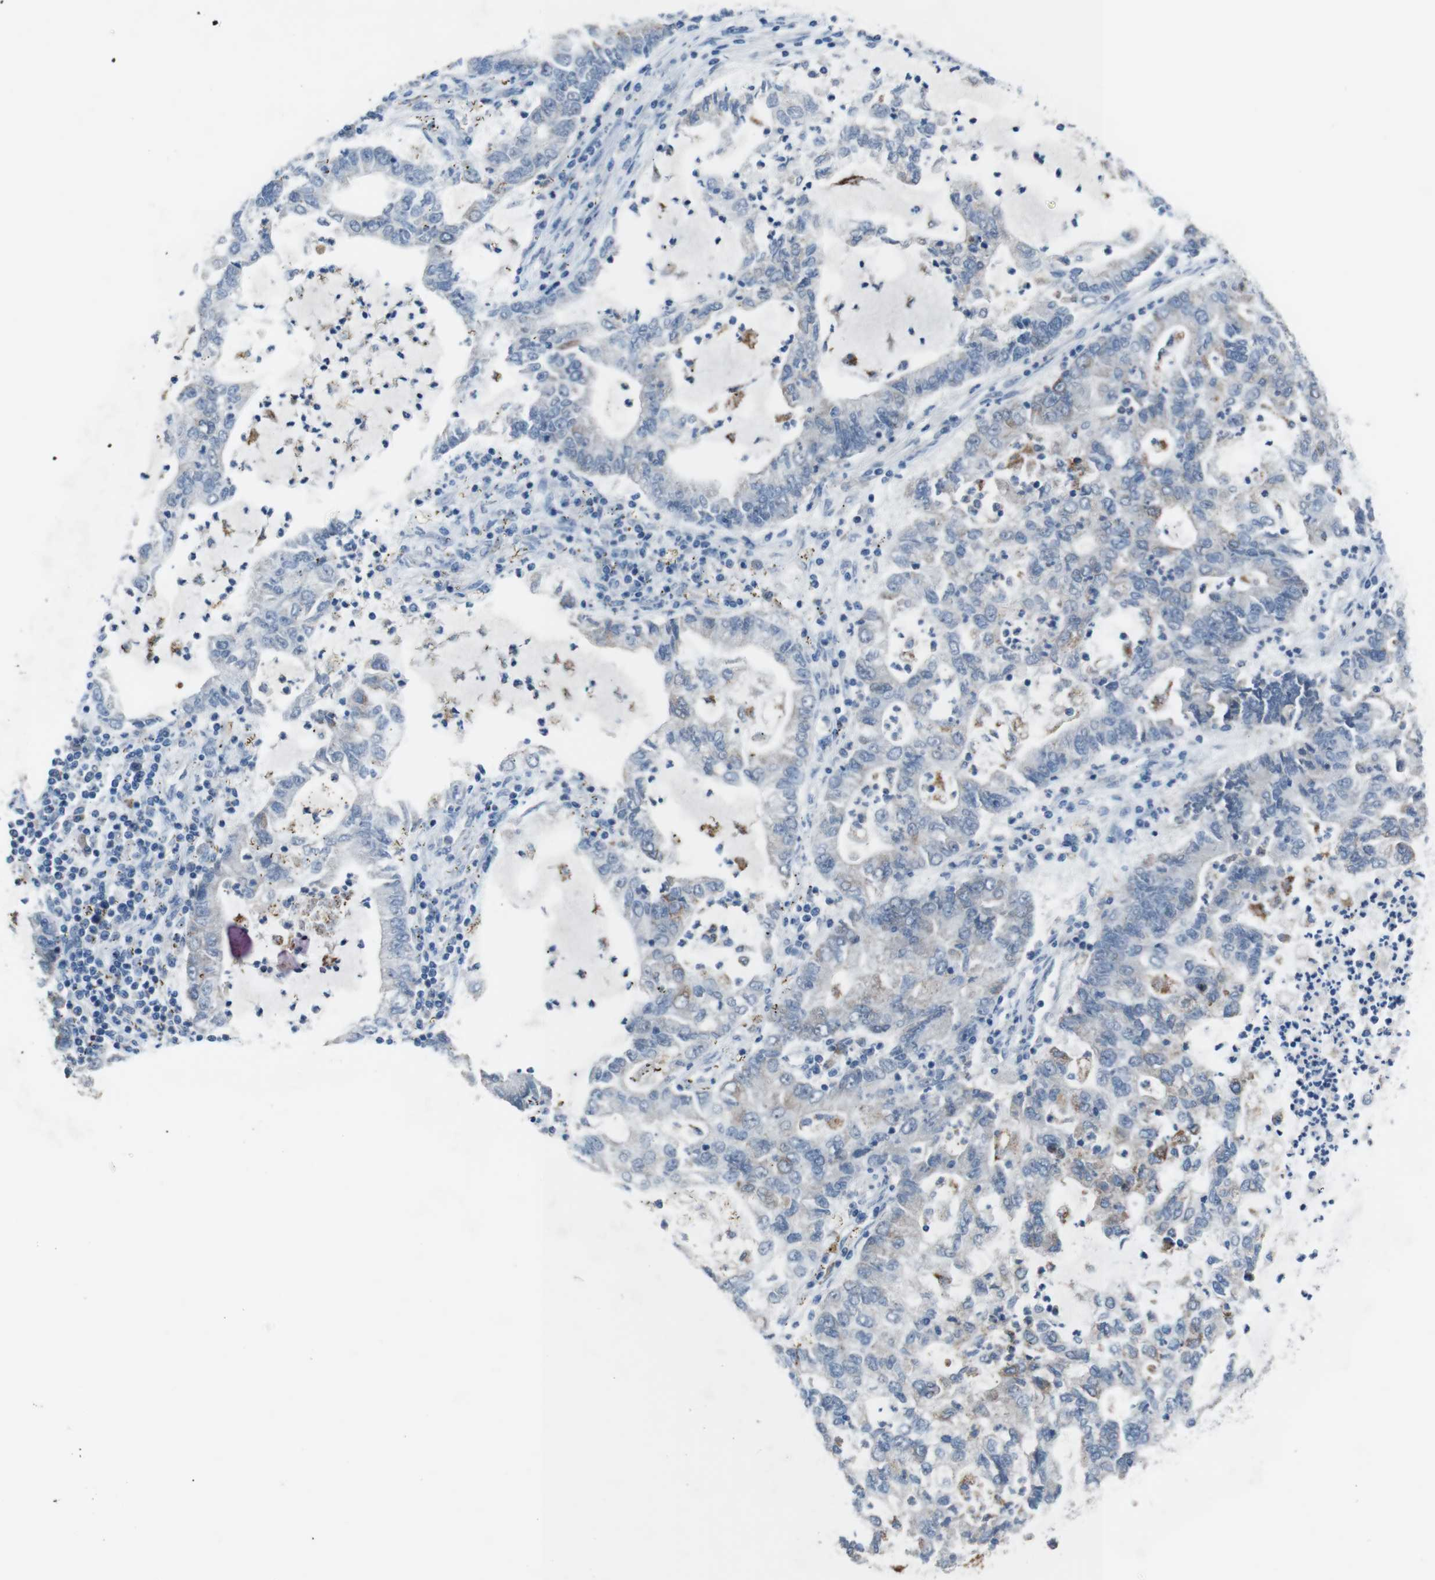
{"staining": {"intensity": "moderate", "quantity": "<25%", "location": "cytoplasmic/membranous"}, "tissue": "lung cancer", "cell_type": "Tumor cells", "image_type": "cancer", "snomed": [{"axis": "morphology", "description": "Adenocarcinoma, NOS"}, {"axis": "topography", "description": "Lung"}], "caption": "This is an image of immunohistochemistry staining of lung cancer (adenocarcinoma), which shows moderate positivity in the cytoplasmic/membranous of tumor cells.", "gene": "CDH22", "patient": {"sex": "female", "age": 51}}